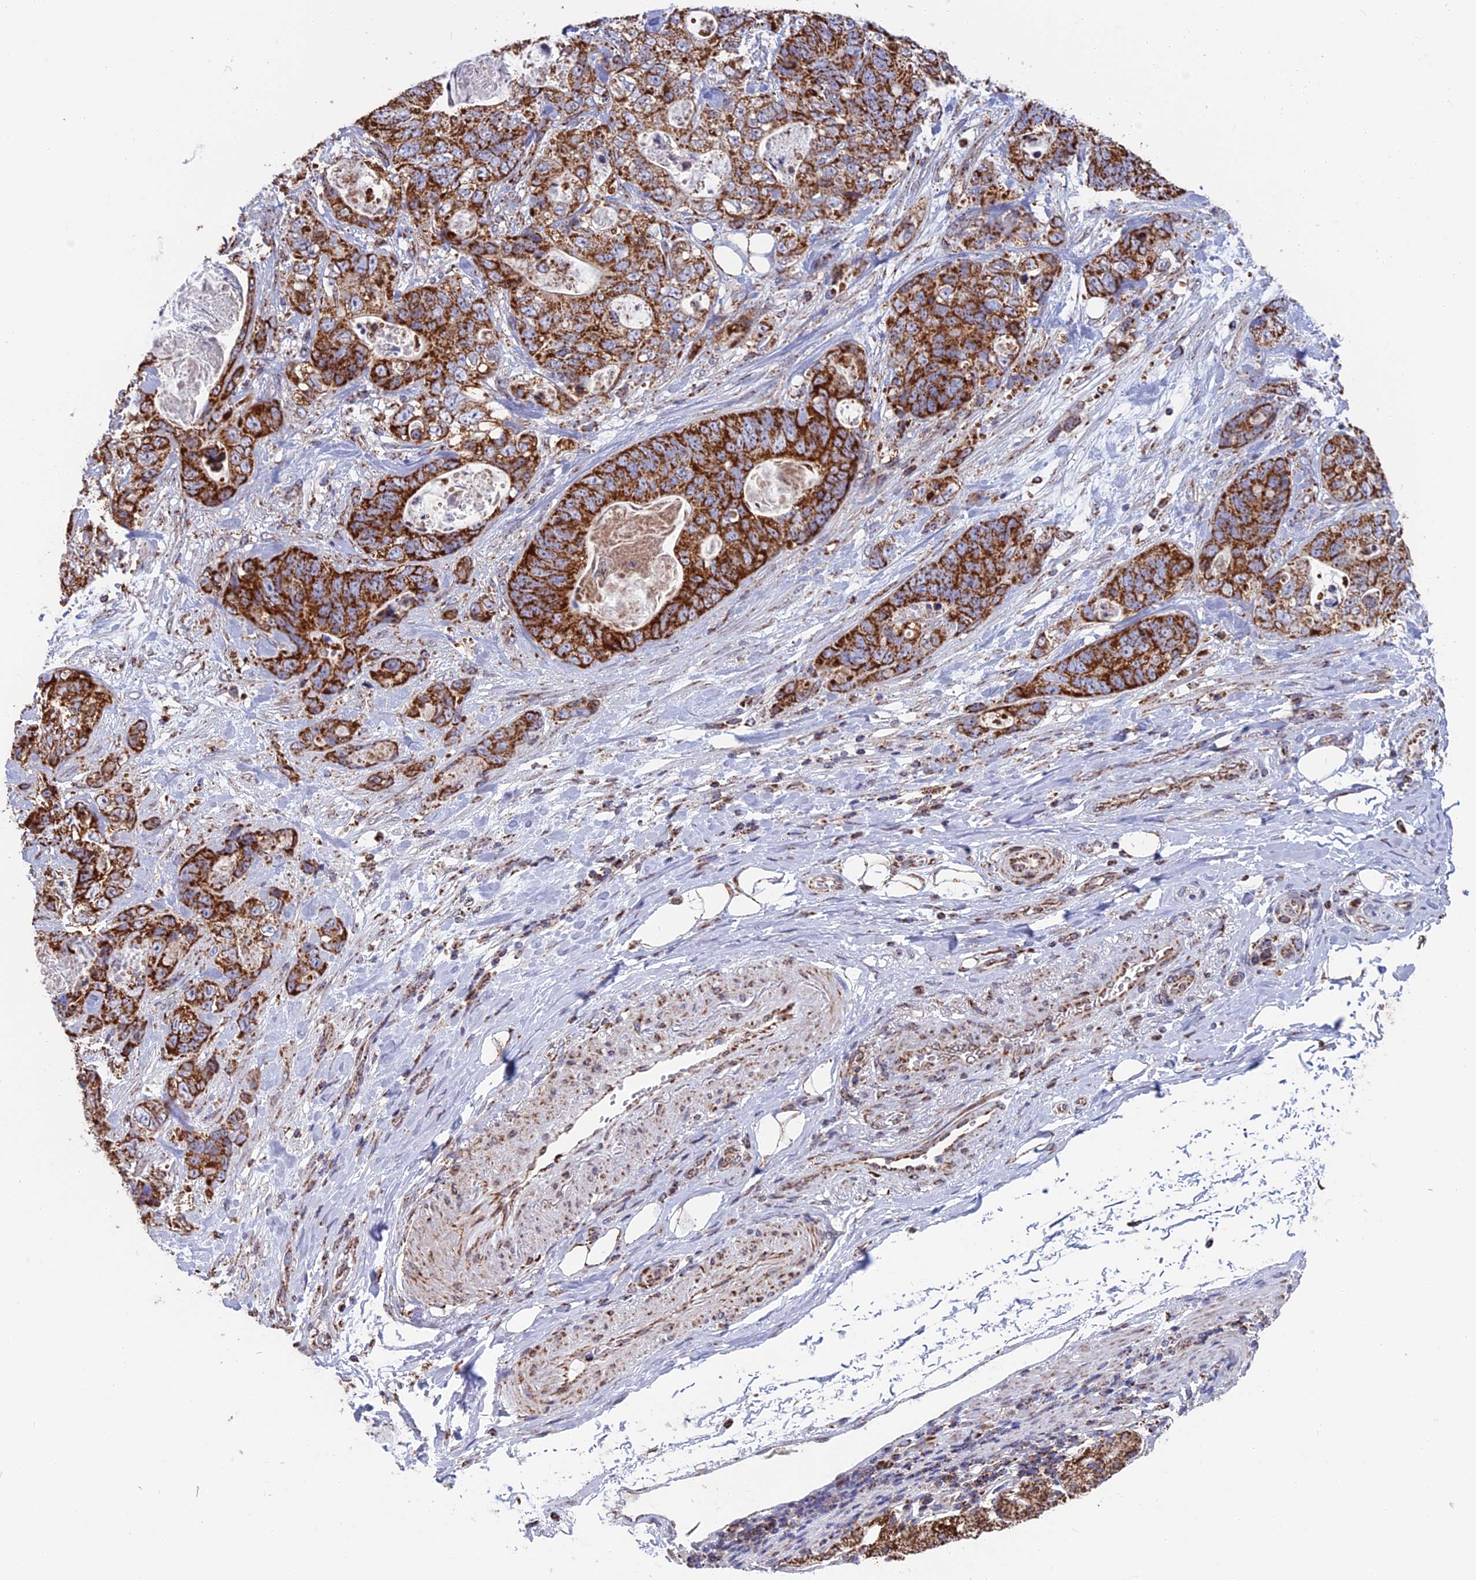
{"staining": {"intensity": "strong", "quantity": ">75%", "location": "cytoplasmic/membranous"}, "tissue": "stomach cancer", "cell_type": "Tumor cells", "image_type": "cancer", "snomed": [{"axis": "morphology", "description": "Normal tissue, NOS"}, {"axis": "morphology", "description": "Adenocarcinoma, NOS"}, {"axis": "topography", "description": "Stomach"}], "caption": "The micrograph shows immunohistochemical staining of adenocarcinoma (stomach). There is strong cytoplasmic/membranous staining is appreciated in approximately >75% of tumor cells.", "gene": "CS", "patient": {"sex": "female", "age": 89}}